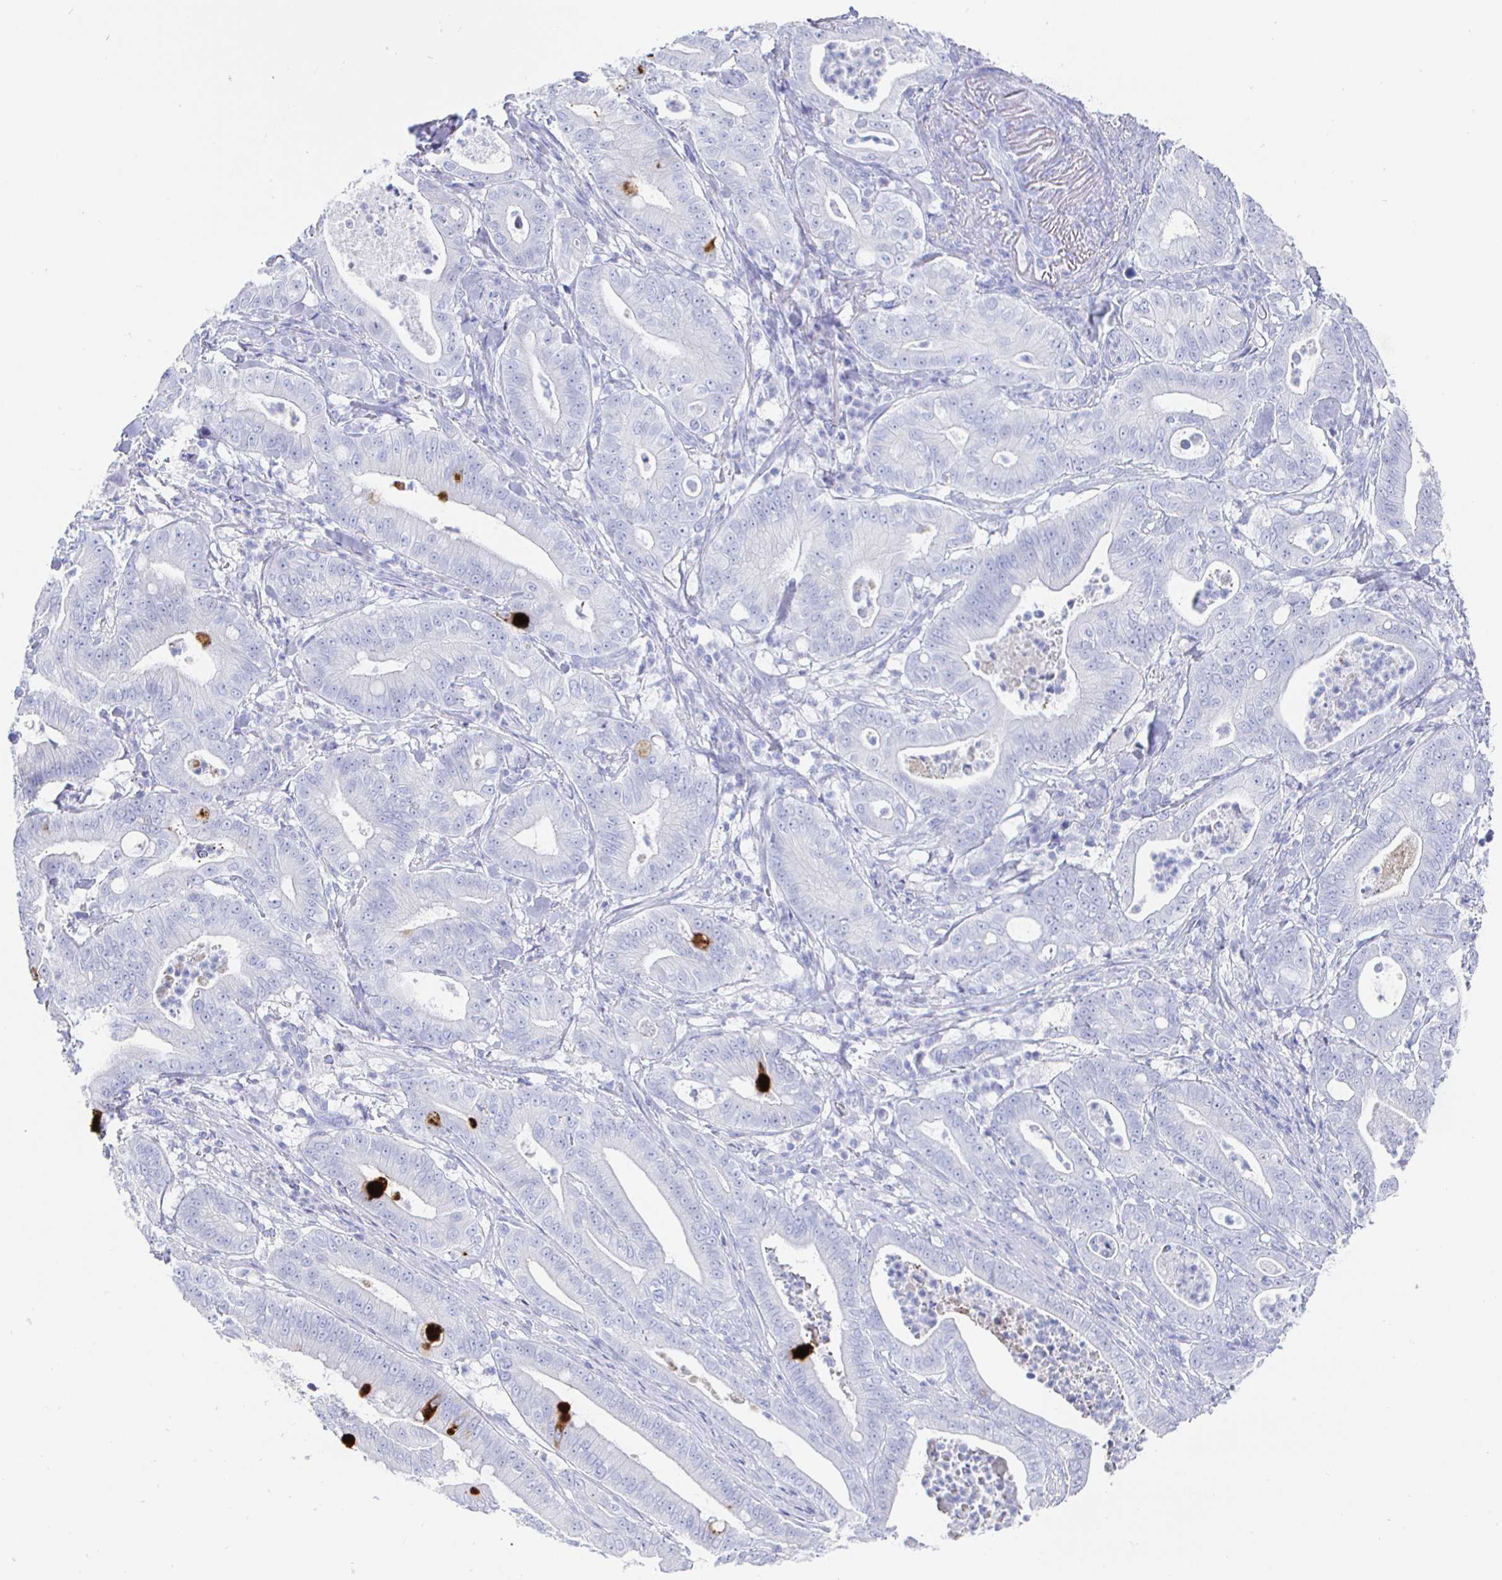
{"staining": {"intensity": "negative", "quantity": "none", "location": "none"}, "tissue": "pancreatic cancer", "cell_type": "Tumor cells", "image_type": "cancer", "snomed": [{"axis": "morphology", "description": "Adenocarcinoma, NOS"}, {"axis": "topography", "description": "Pancreas"}], "caption": "High power microscopy photomicrograph of an immunohistochemistry image of pancreatic adenocarcinoma, revealing no significant expression in tumor cells.", "gene": "CLCA1", "patient": {"sex": "male", "age": 71}}